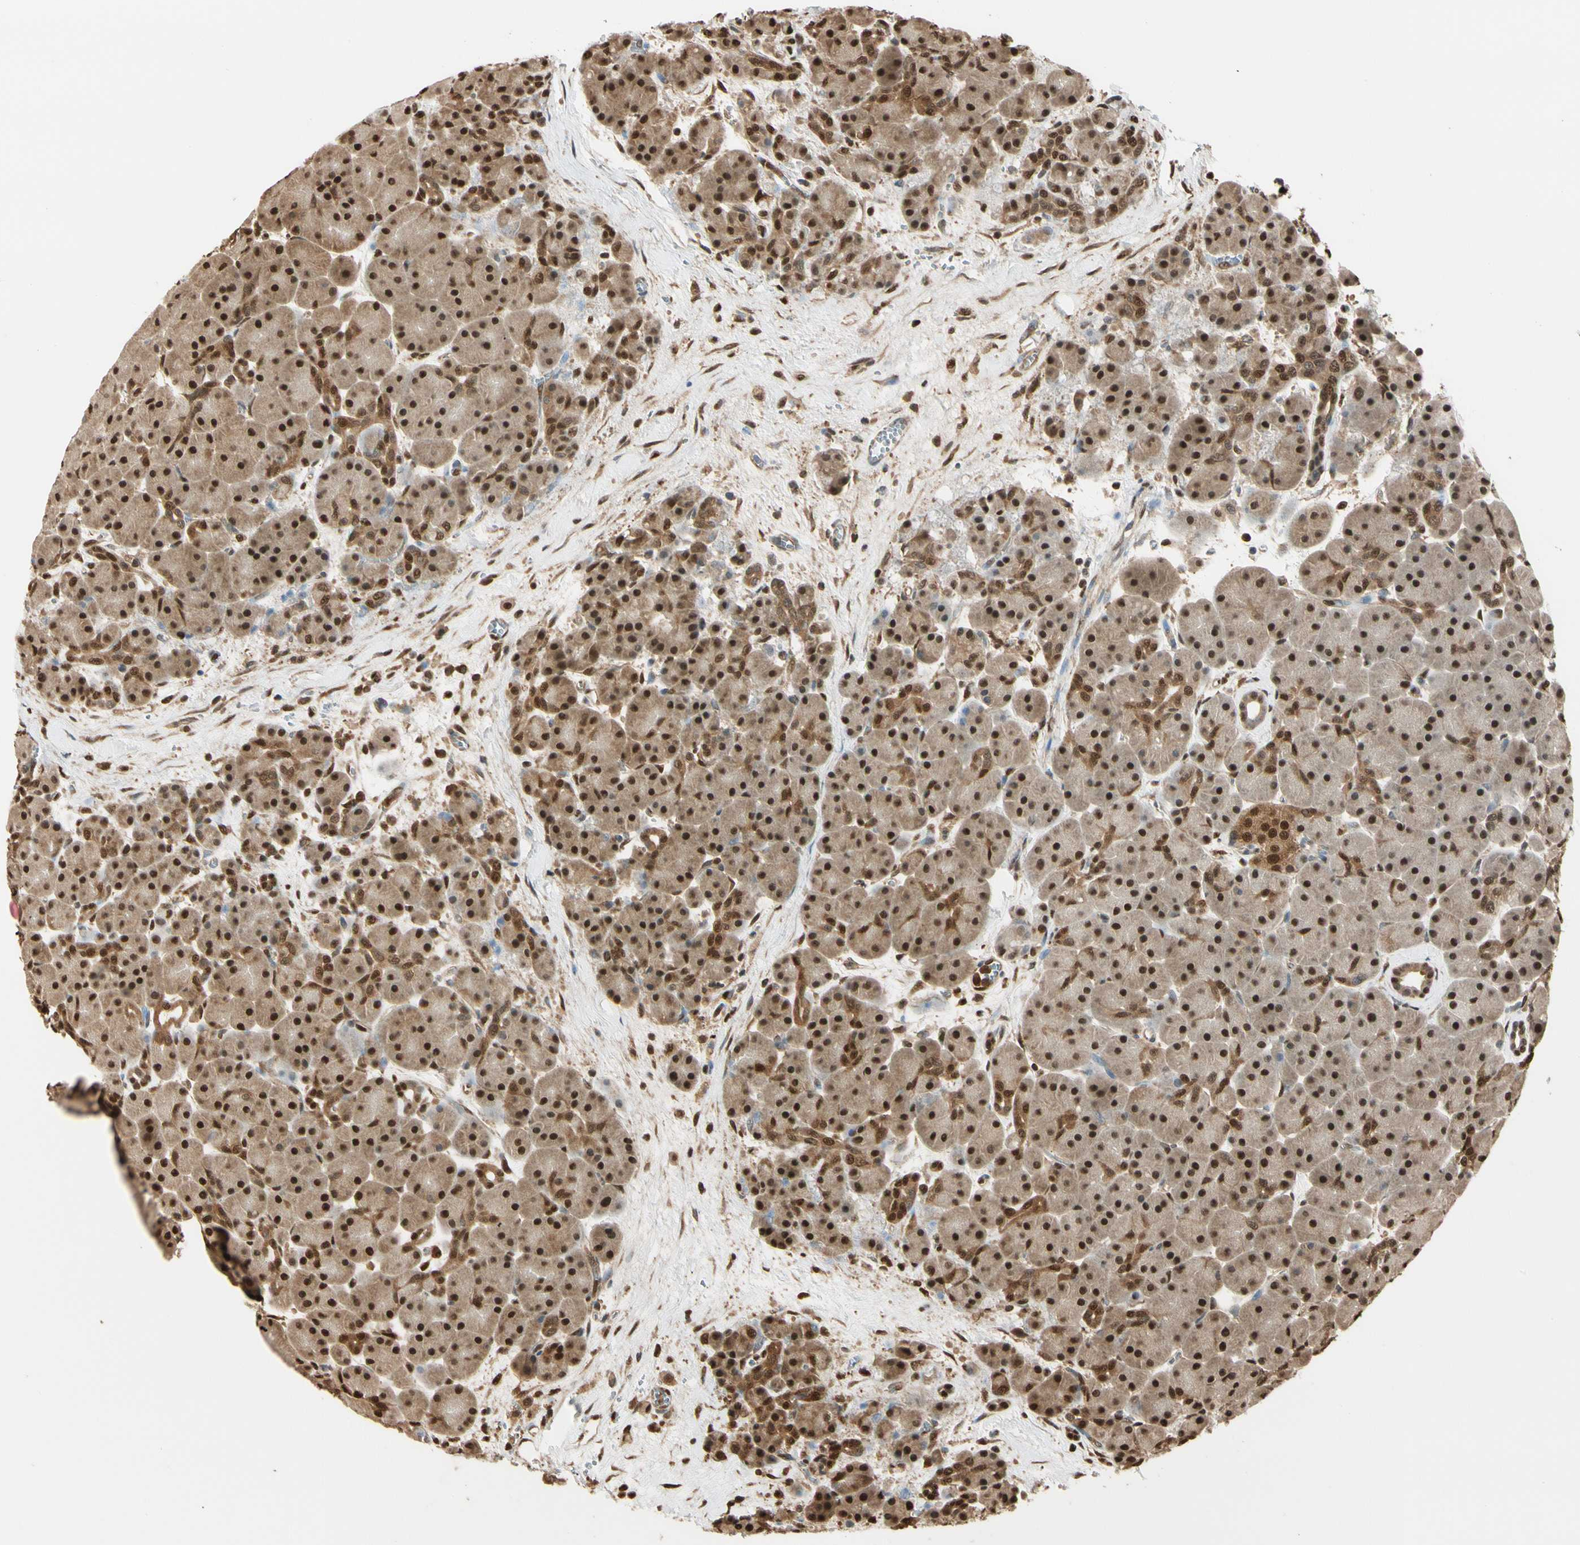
{"staining": {"intensity": "strong", "quantity": ">75%", "location": "cytoplasmic/membranous,nuclear"}, "tissue": "pancreas", "cell_type": "Exocrine glandular cells", "image_type": "normal", "snomed": [{"axis": "morphology", "description": "Normal tissue, NOS"}, {"axis": "topography", "description": "Pancreas"}], "caption": "This is a histology image of immunohistochemistry (IHC) staining of unremarkable pancreas, which shows strong expression in the cytoplasmic/membranous,nuclear of exocrine glandular cells.", "gene": "PNCK", "patient": {"sex": "male", "age": 66}}